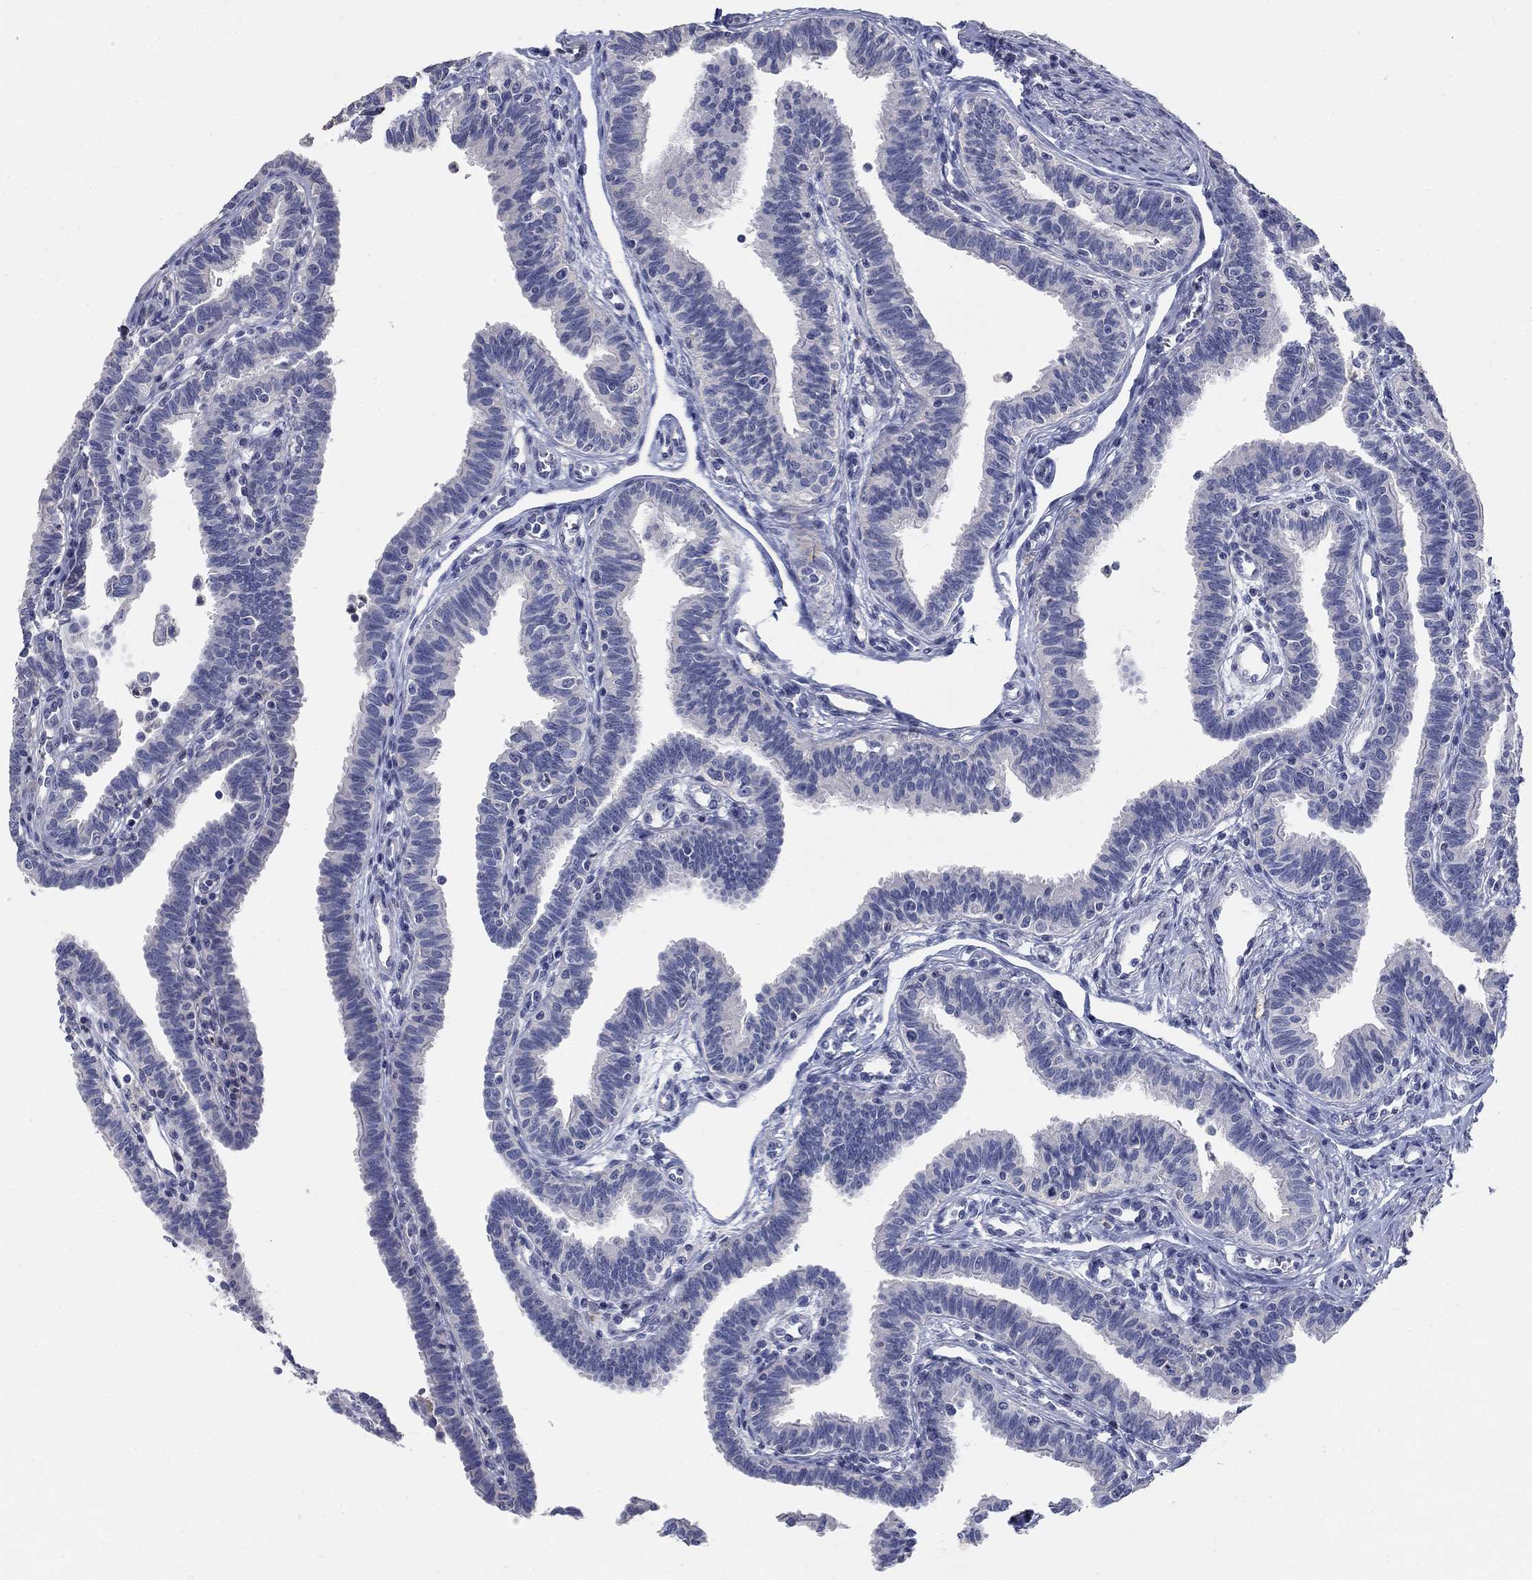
{"staining": {"intensity": "negative", "quantity": "none", "location": "none"}, "tissue": "fallopian tube", "cell_type": "Glandular cells", "image_type": "normal", "snomed": [{"axis": "morphology", "description": "Normal tissue, NOS"}, {"axis": "topography", "description": "Fallopian tube"}], "caption": "An image of human fallopian tube is negative for staining in glandular cells. (DAB (3,3'-diaminobenzidine) immunohistochemistry with hematoxylin counter stain).", "gene": "TMEM249", "patient": {"sex": "female", "age": 36}}